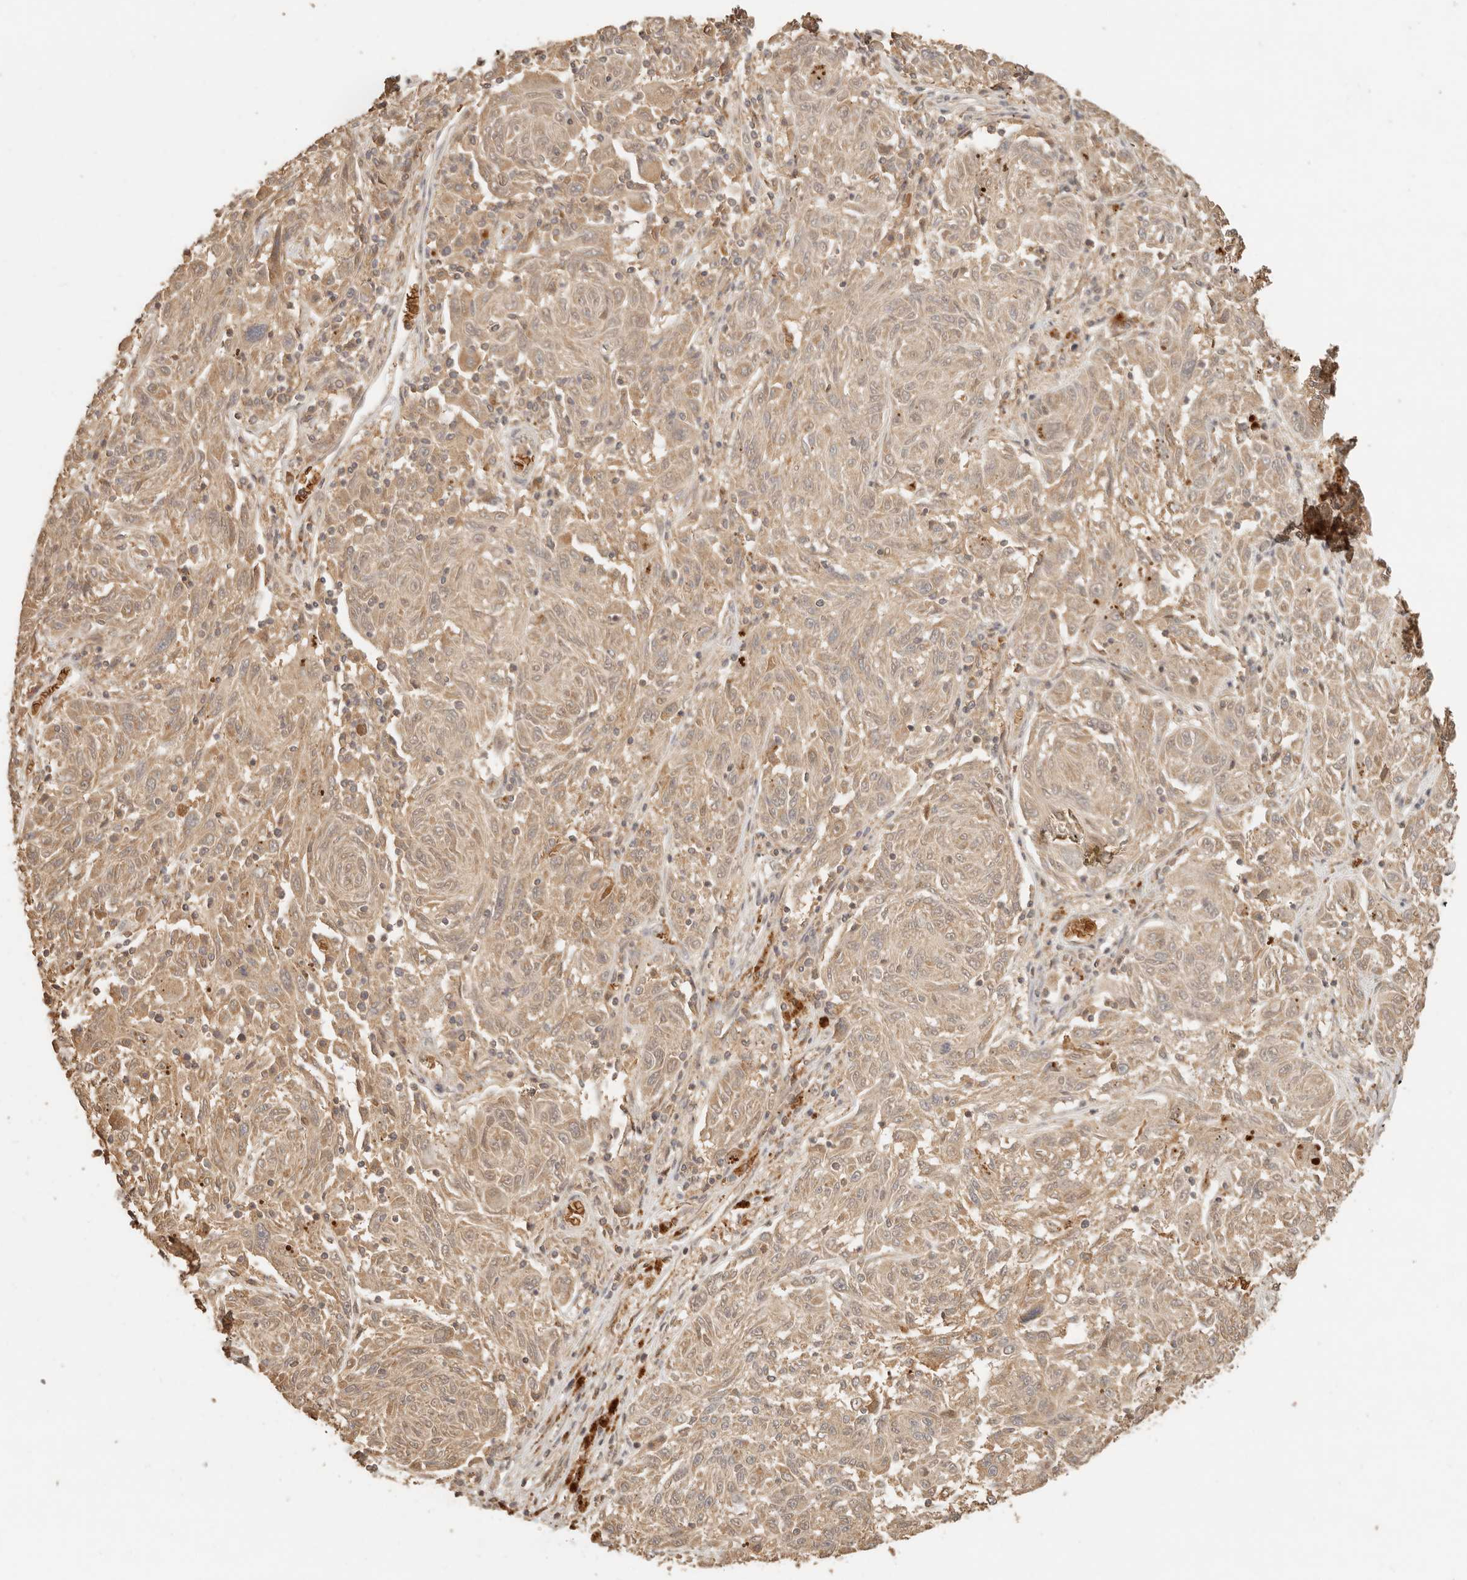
{"staining": {"intensity": "weak", "quantity": ">75%", "location": "cytoplasmic/membranous"}, "tissue": "melanoma", "cell_type": "Tumor cells", "image_type": "cancer", "snomed": [{"axis": "morphology", "description": "Malignant melanoma, NOS"}, {"axis": "topography", "description": "Skin"}], "caption": "Immunohistochemical staining of malignant melanoma shows weak cytoplasmic/membranous protein positivity in about >75% of tumor cells. The staining was performed using DAB (3,3'-diaminobenzidine), with brown indicating positive protein expression. Nuclei are stained blue with hematoxylin.", "gene": "INTS11", "patient": {"sex": "male", "age": 53}}